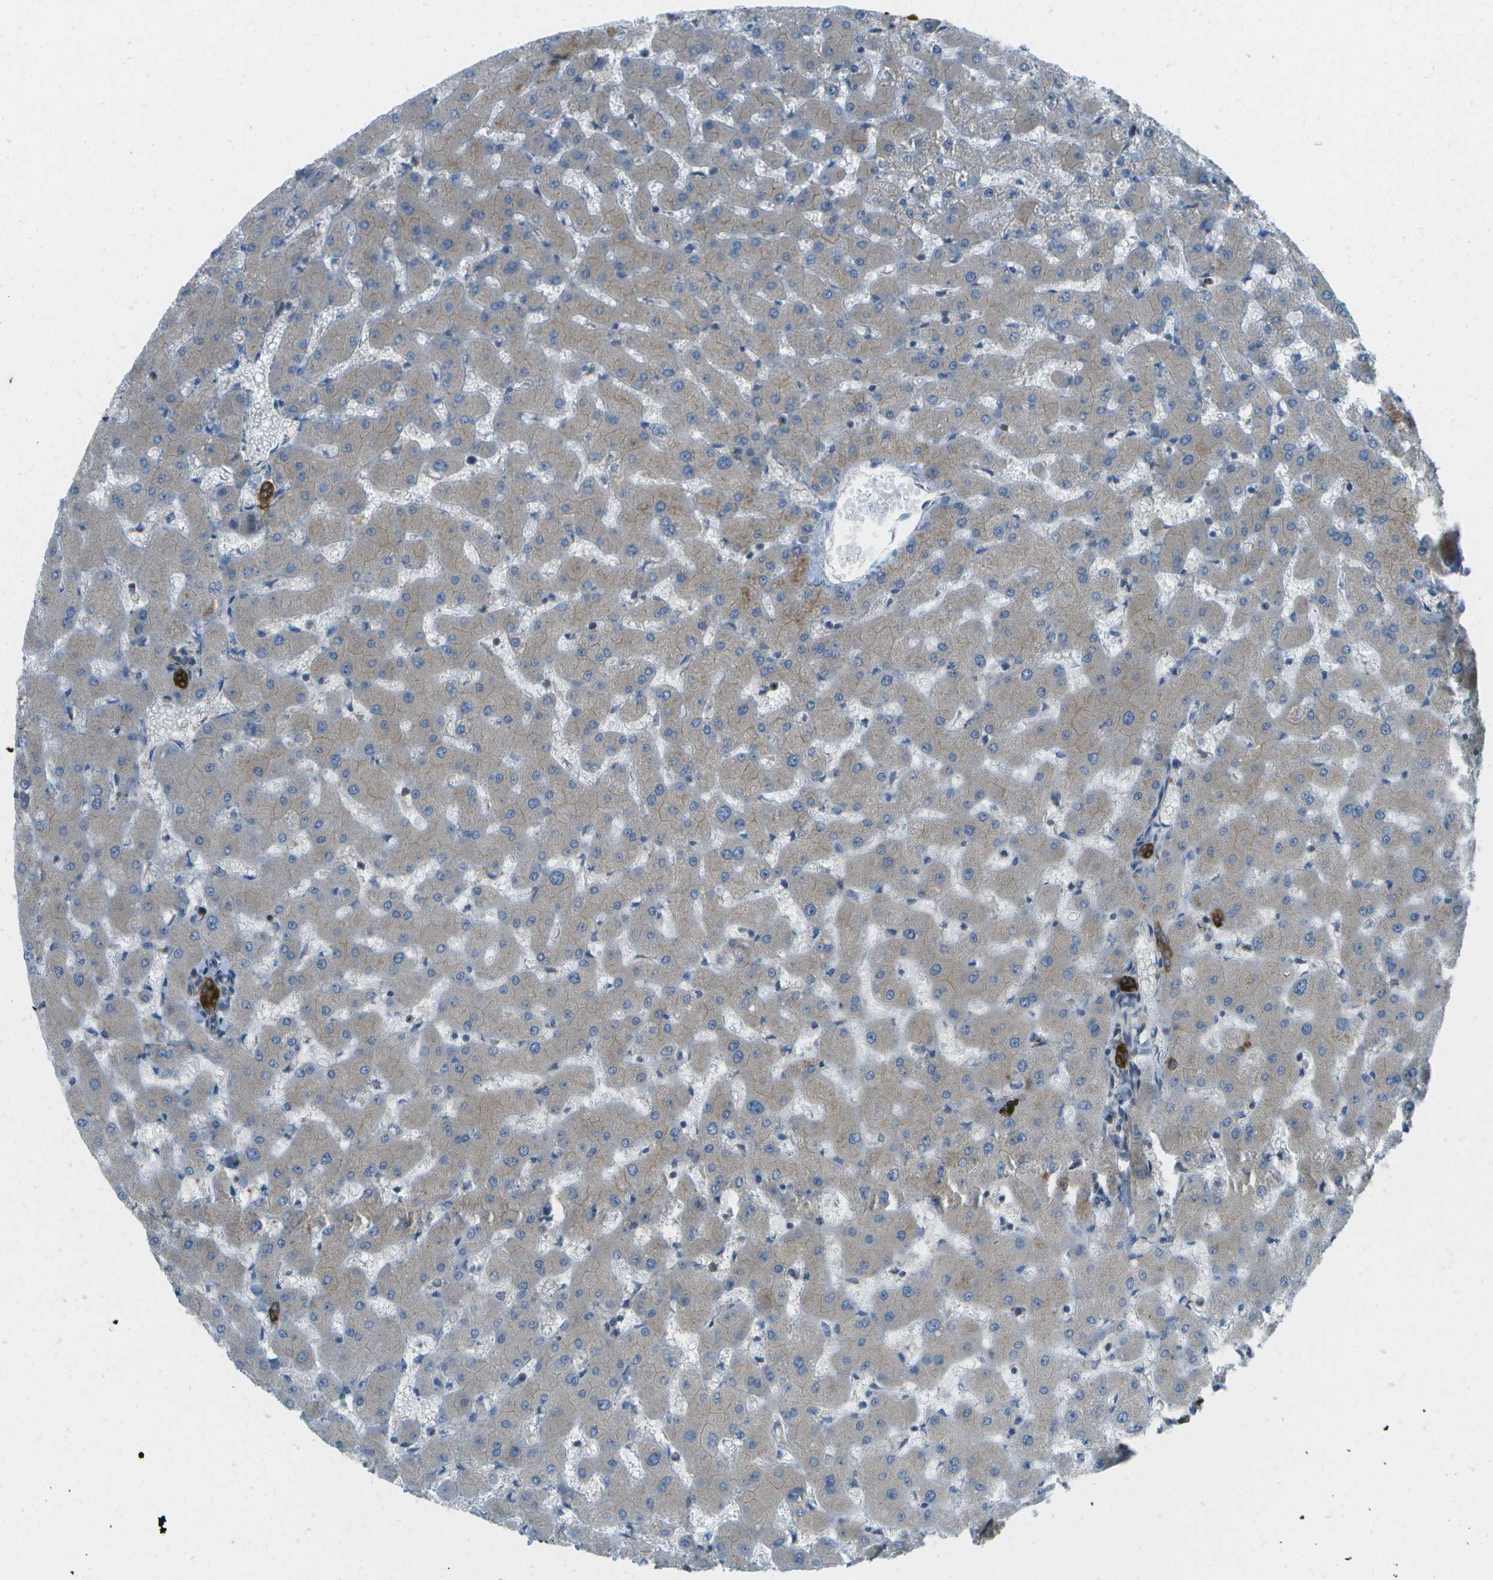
{"staining": {"intensity": "strong", "quantity": ">75%", "location": "cytoplasmic/membranous"}, "tissue": "liver", "cell_type": "Cholangiocytes", "image_type": "normal", "snomed": [{"axis": "morphology", "description": "Normal tissue, NOS"}, {"axis": "topography", "description": "Liver"}], "caption": "Immunohistochemistry of benign human liver reveals high levels of strong cytoplasmic/membranous positivity in approximately >75% of cholangiocytes.", "gene": "WNK2", "patient": {"sex": "female", "age": 63}}